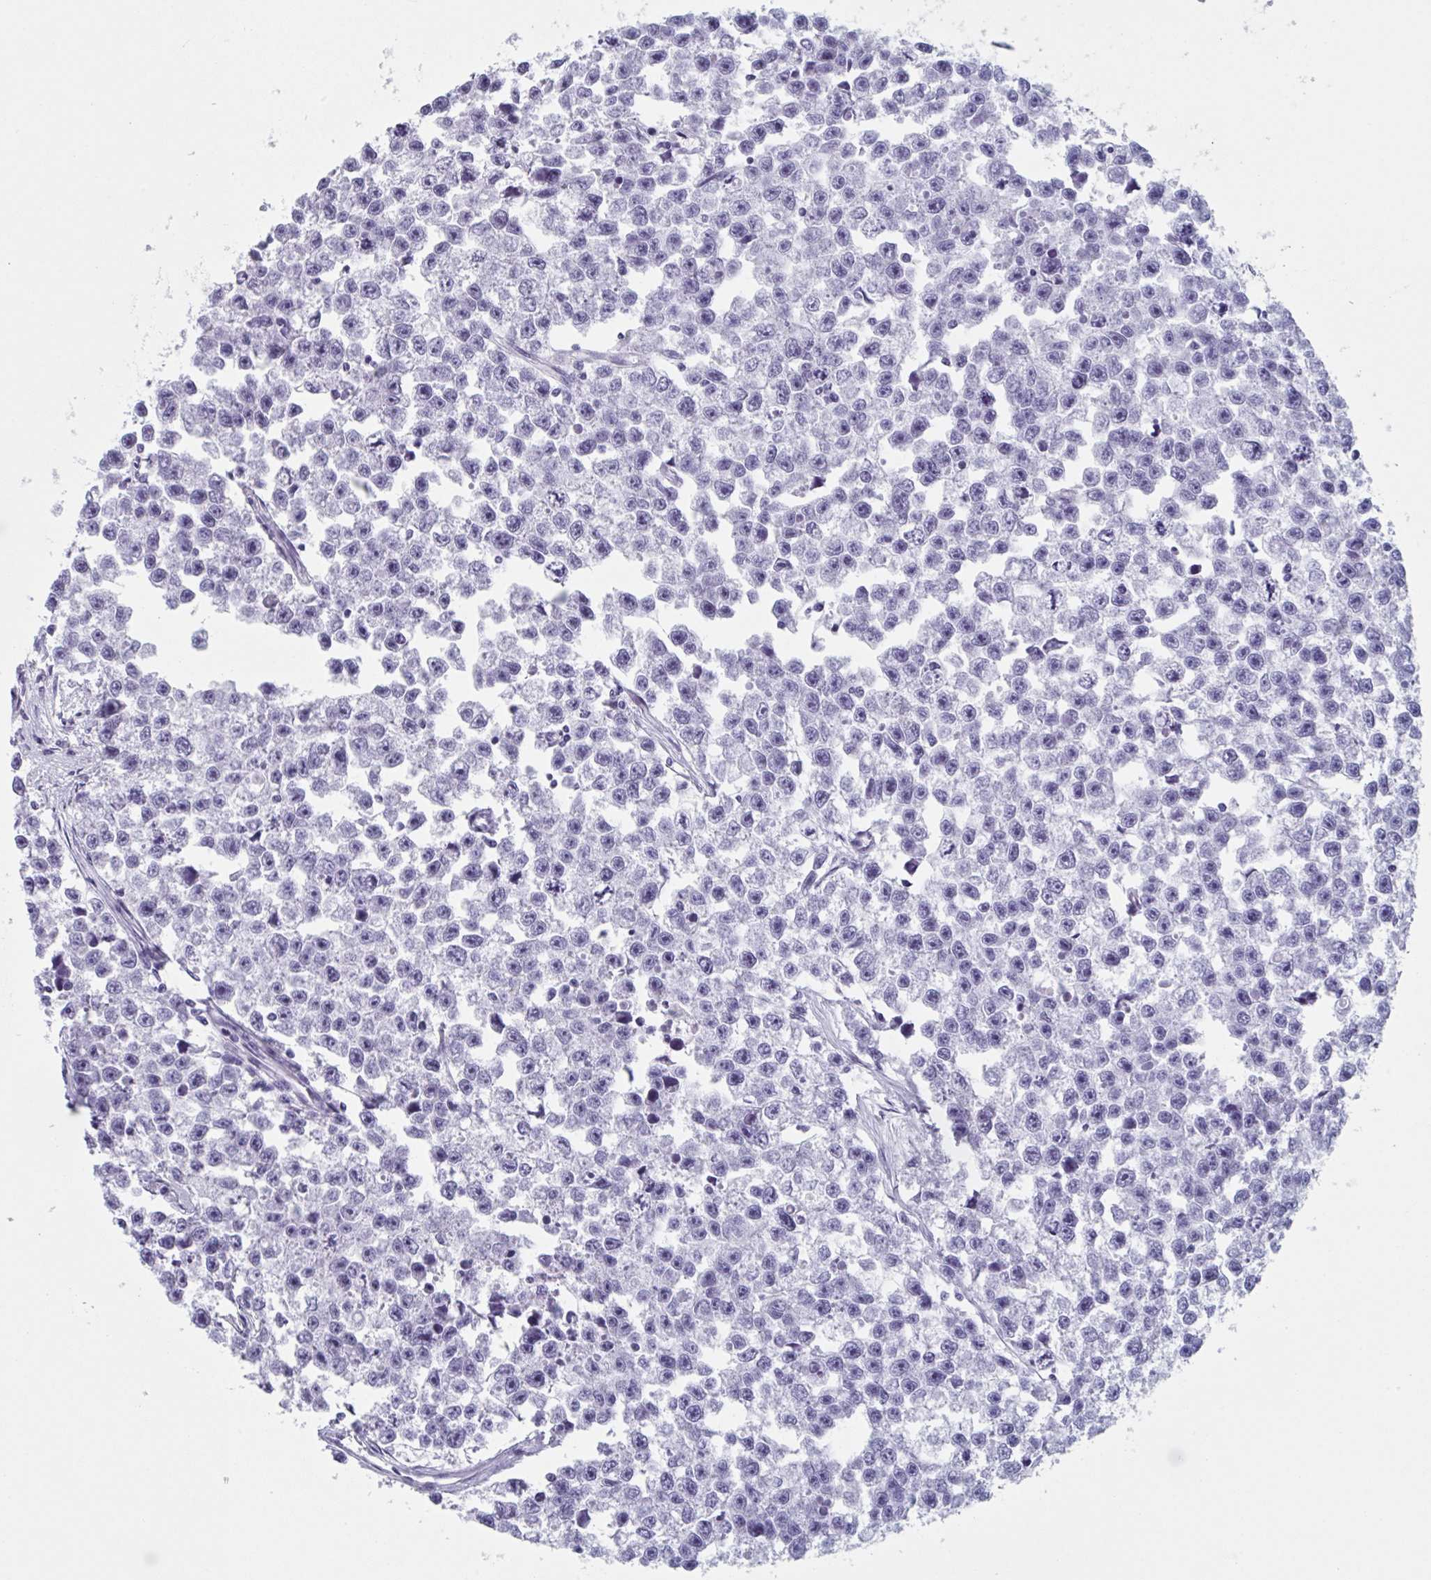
{"staining": {"intensity": "negative", "quantity": "none", "location": "none"}, "tissue": "testis cancer", "cell_type": "Tumor cells", "image_type": "cancer", "snomed": [{"axis": "morphology", "description": "Seminoma, NOS"}, {"axis": "topography", "description": "Testis"}], "caption": "Immunohistochemistry (IHC) image of seminoma (testis) stained for a protein (brown), which demonstrates no expression in tumor cells.", "gene": "HSD11B2", "patient": {"sex": "male", "age": 26}}